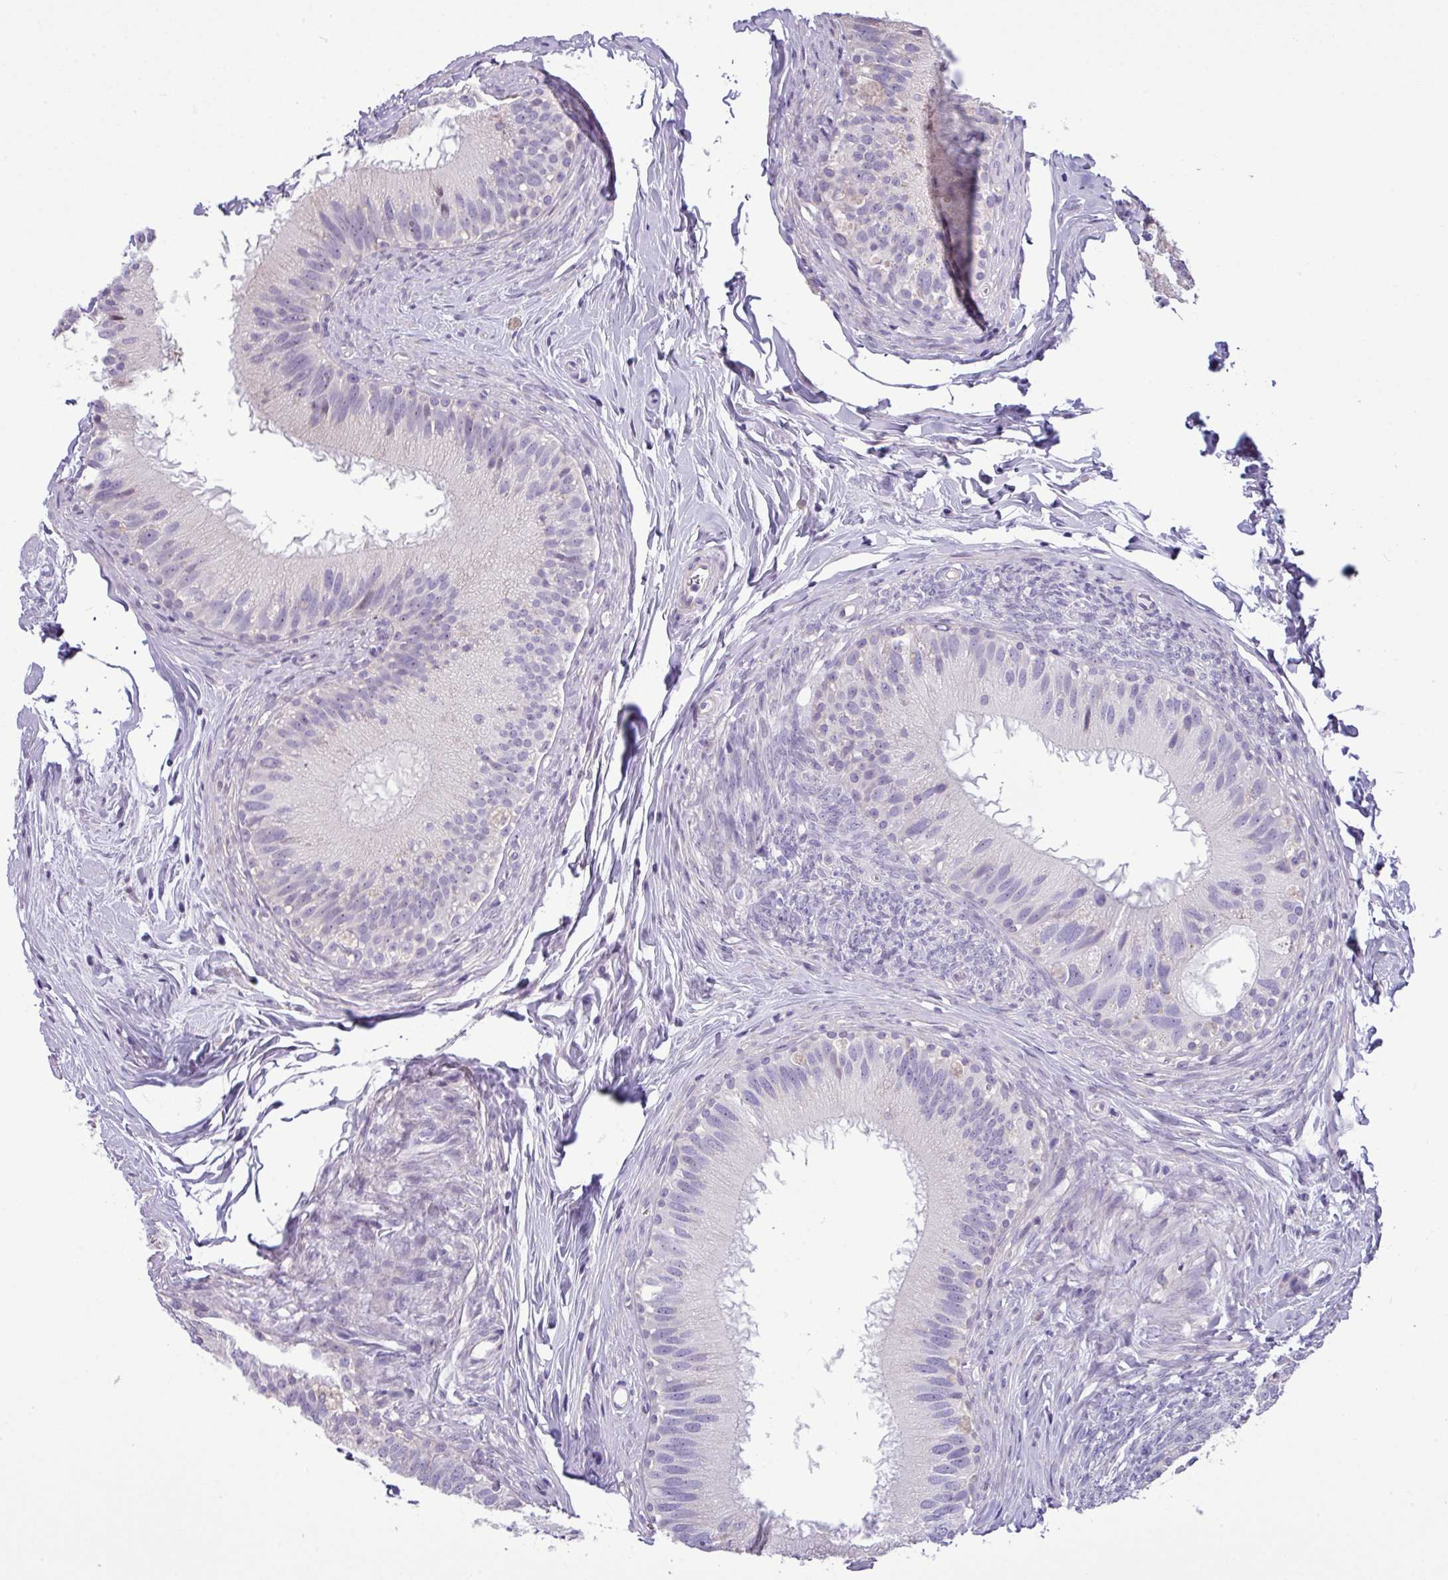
{"staining": {"intensity": "negative", "quantity": "none", "location": "none"}, "tissue": "epididymis", "cell_type": "Glandular cells", "image_type": "normal", "snomed": [{"axis": "morphology", "description": "Normal tissue, NOS"}, {"axis": "topography", "description": "Epididymis"}], "caption": "The micrograph shows no staining of glandular cells in normal epididymis. (Immunohistochemistry (ihc), brightfield microscopy, high magnification).", "gene": "IRGC", "patient": {"sex": "male", "age": 38}}